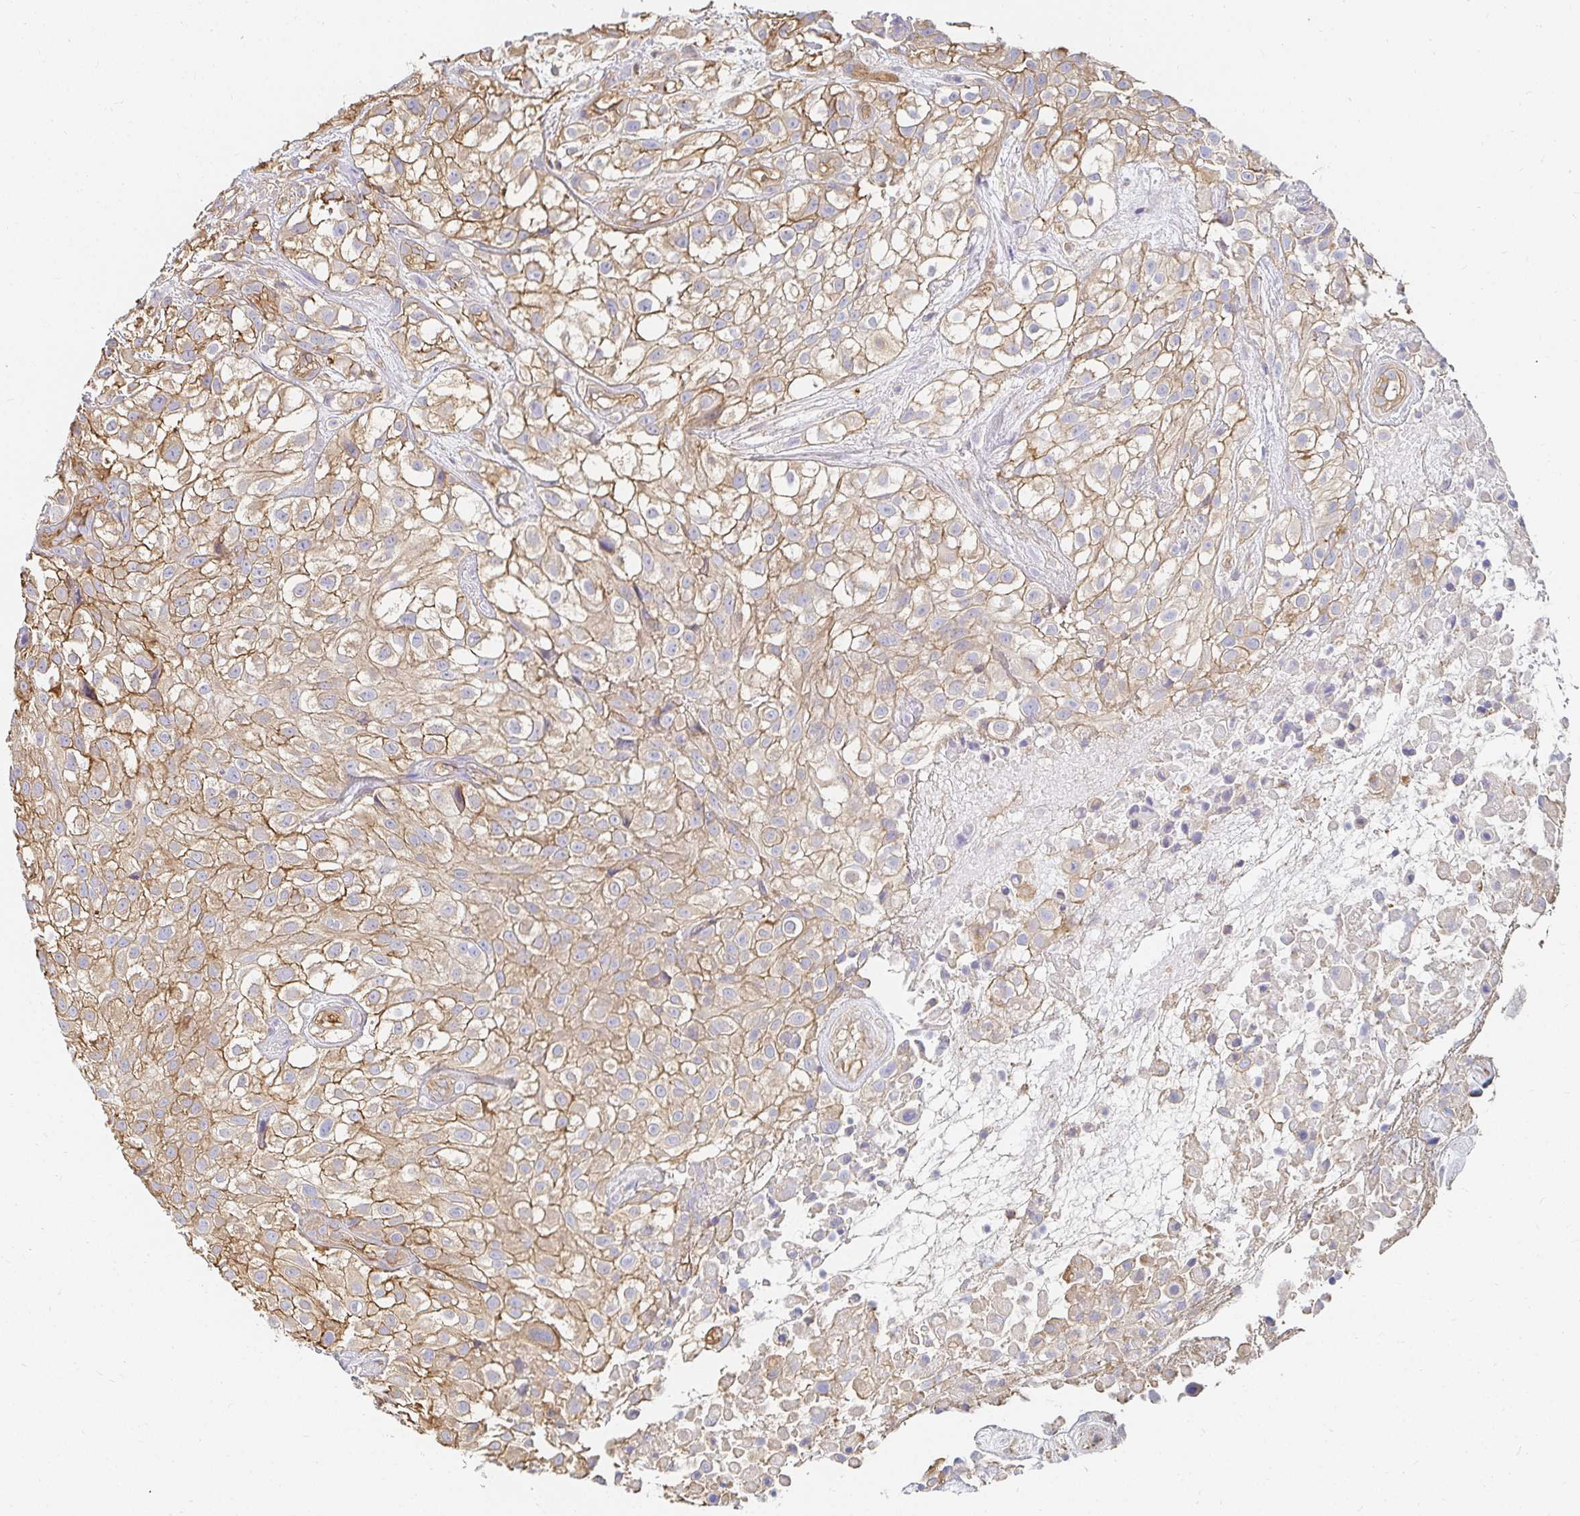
{"staining": {"intensity": "moderate", "quantity": ">75%", "location": "cytoplasmic/membranous"}, "tissue": "urothelial cancer", "cell_type": "Tumor cells", "image_type": "cancer", "snomed": [{"axis": "morphology", "description": "Urothelial carcinoma, High grade"}, {"axis": "topography", "description": "Urinary bladder"}], "caption": "Approximately >75% of tumor cells in human urothelial cancer demonstrate moderate cytoplasmic/membranous protein staining as visualized by brown immunohistochemical staining.", "gene": "TSPAN19", "patient": {"sex": "male", "age": 56}}